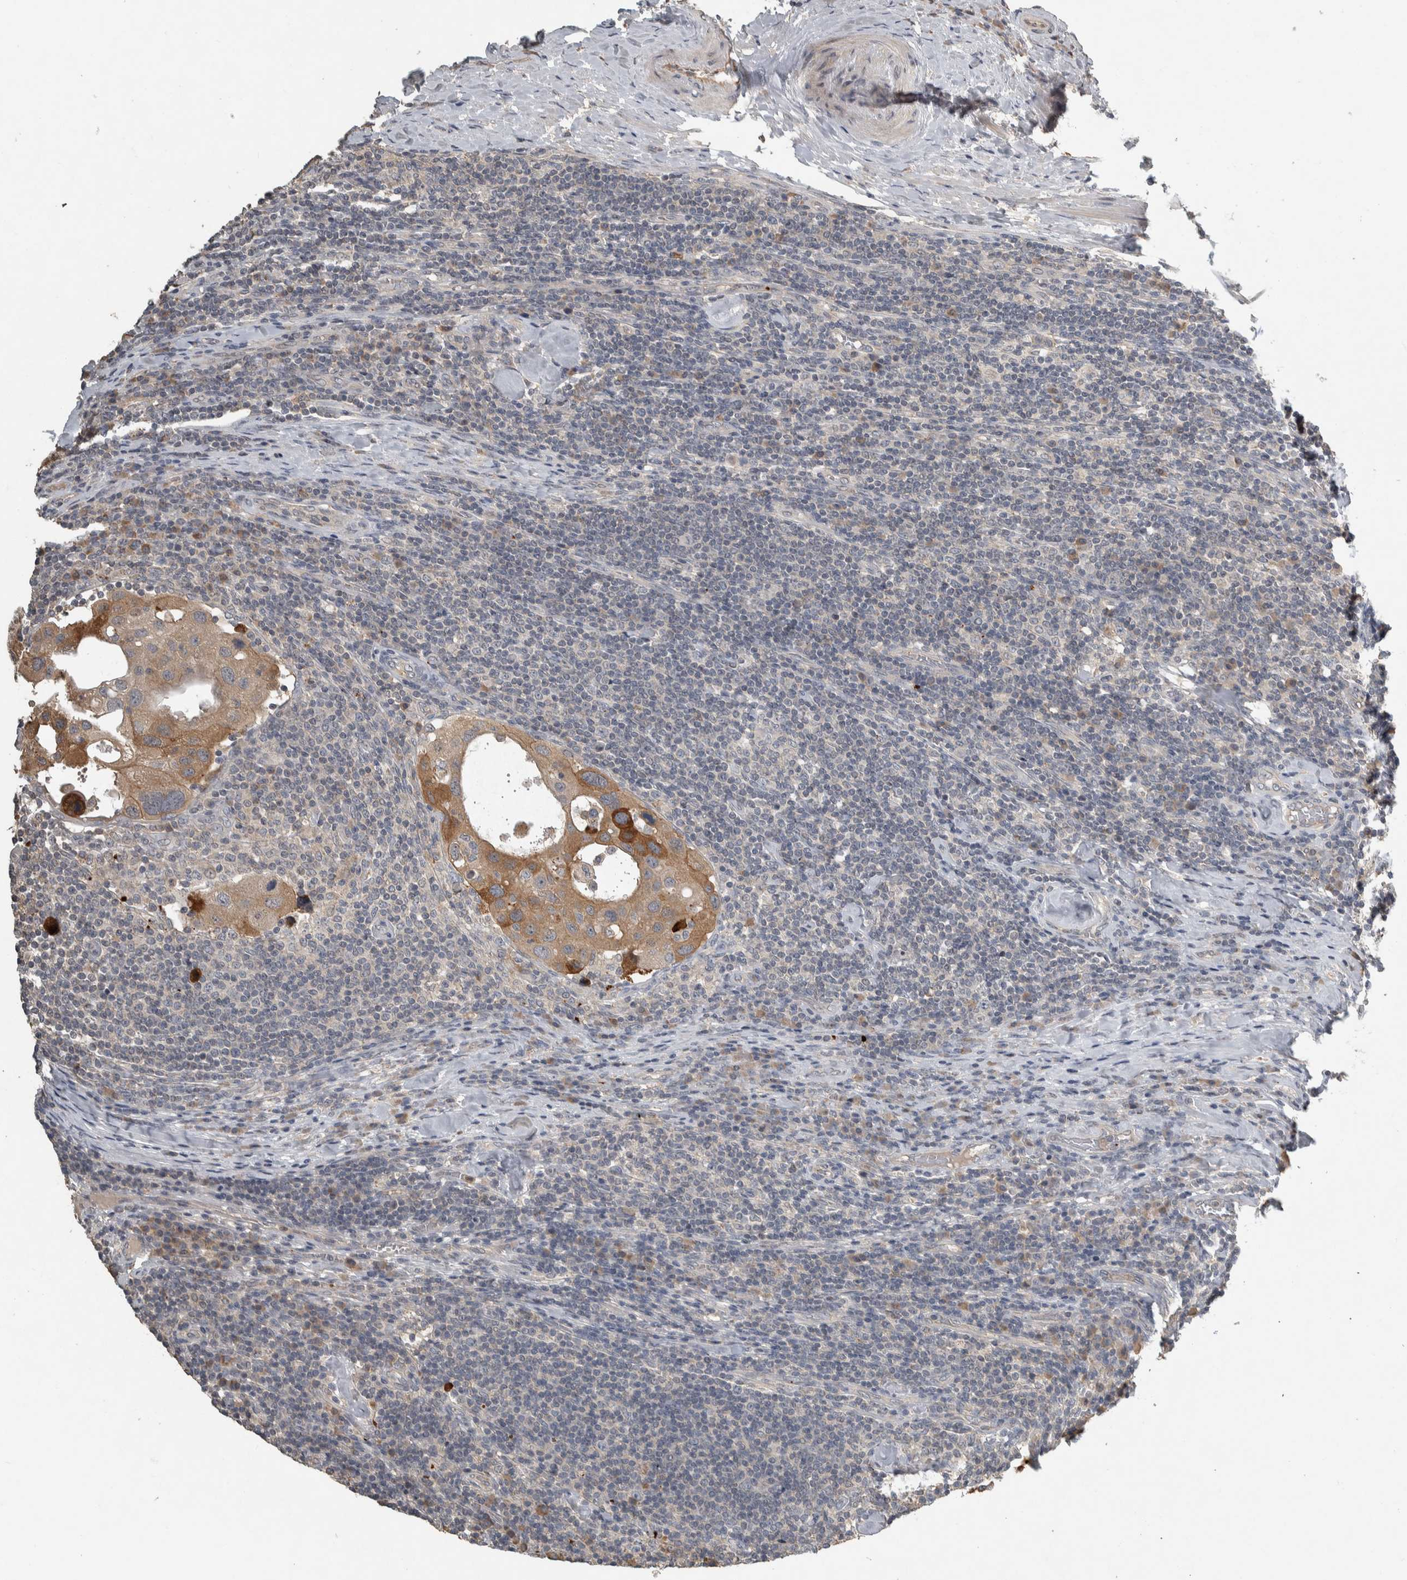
{"staining": {"intensity": "moderate", "quantity": ">75%", "location": "cytoplasmic/membranous,nuclear"}, "tissue": "urothelial cancer", "cell_type": "Tumor cells", "image_type": "cancer", "snomed": [{"axis": "morphology", "description": "Urothelial carcinoma, High grade"}, {"axis": "topography", "description": "Lymph node"}, {"axis": "topography", "description": "Urinary bladder"}], "caption": "Immunohistochemical staining of urothelial cancer displays medium levels of moderate cytoplasmic/membranous and nuclear expression in about >75% of tumor cells. The protein is stained brown, and the nuclei are stained in blue (DAB IHC with brightfield microscopy, high magnification).", "gene": "EIF3H", "patient": {"sex": "male", "age": 51}}